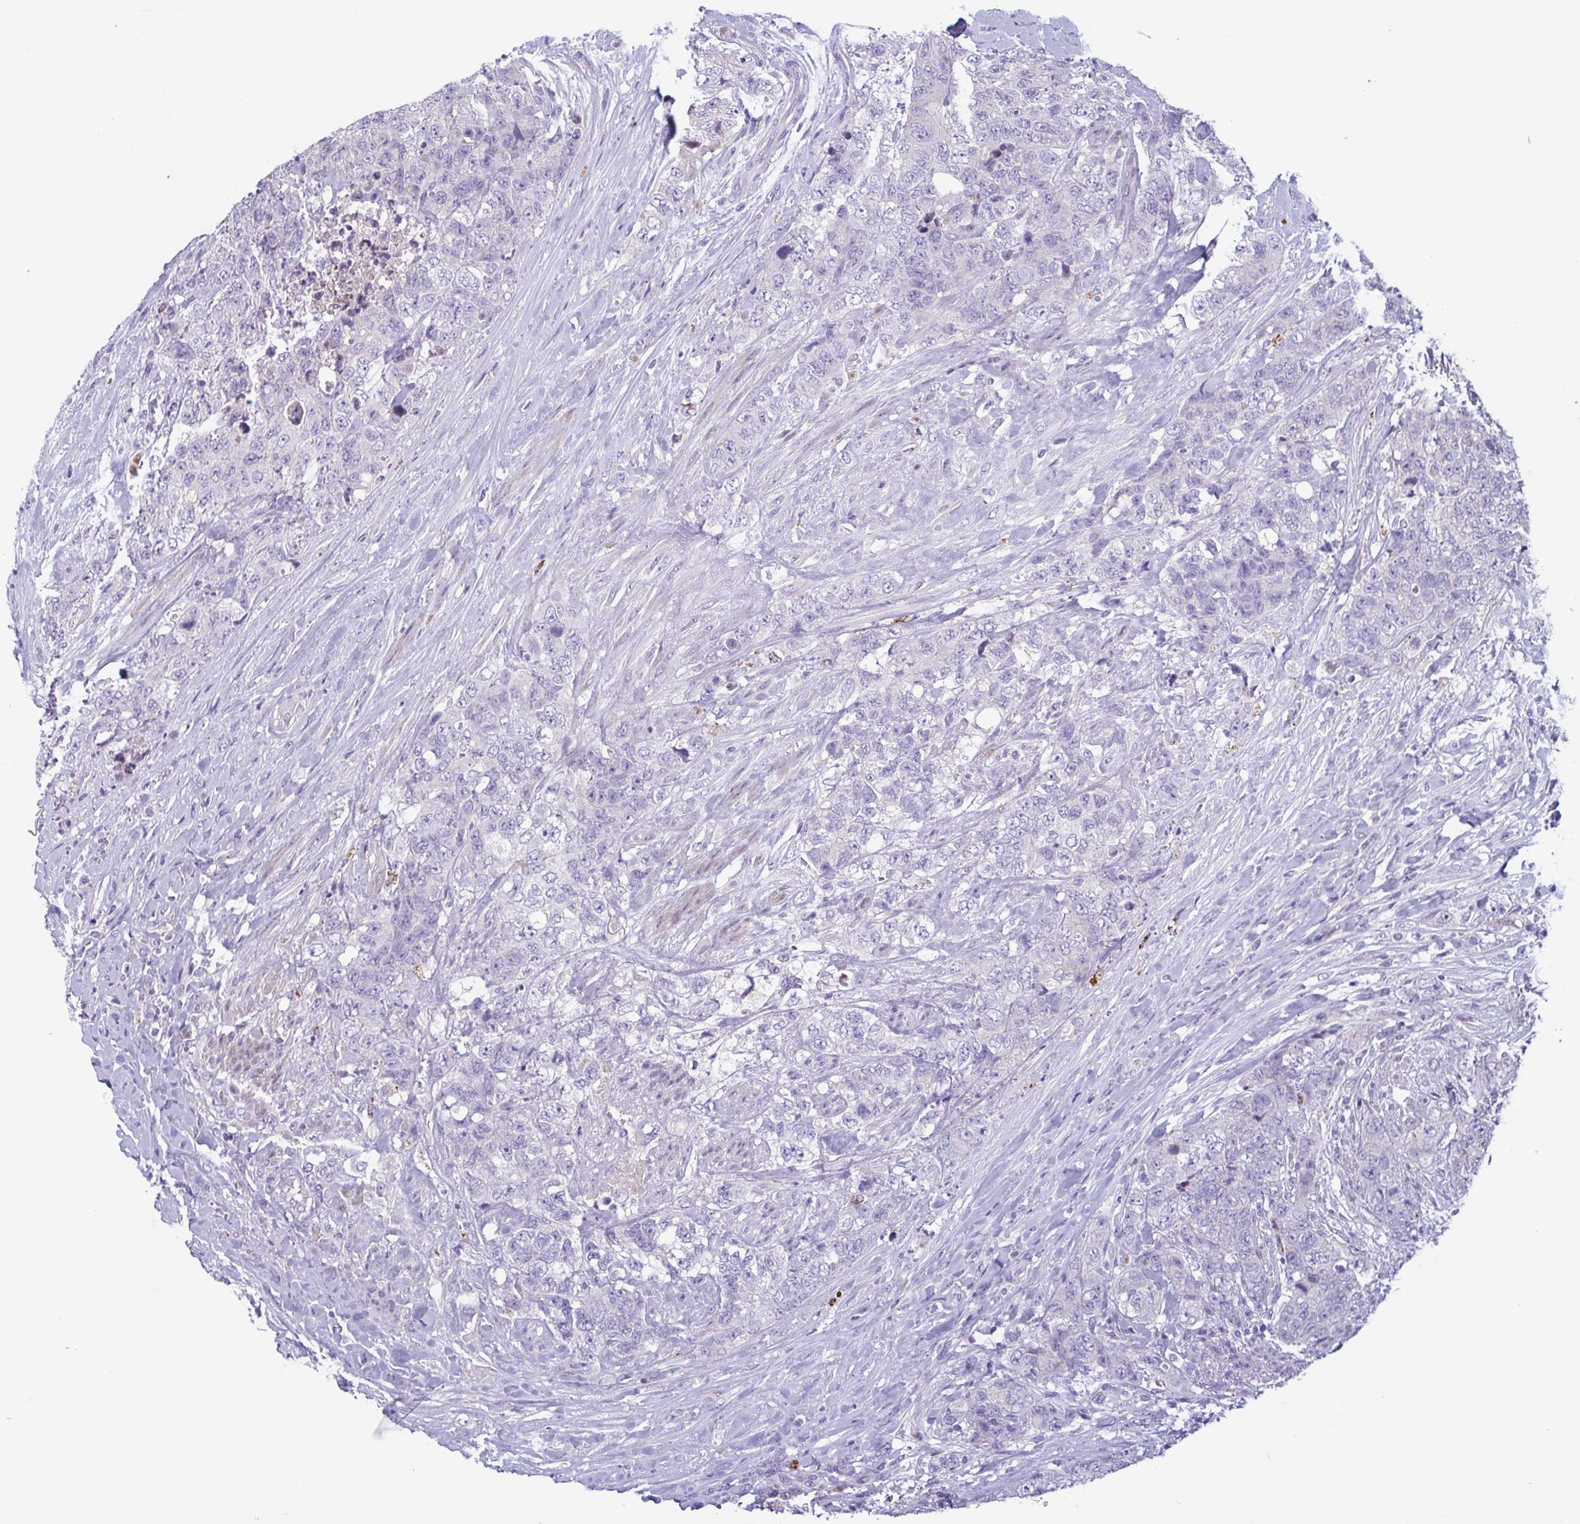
{"staining": {"intensity": "negative", "quantity": "none", "location": "none"}, "tissue": "urothelial cancer", "cell_type": "Tumor cells", "image_type": "cancer", "snomed": [{"axis": "morphology", "description": "Urothelial carcinoma, High grade"}, {"axis": "topography", "description": "Urinary bladder"}], "caption": "IHC photomicrograph of neoplastic tissue: urothelial carcinoma (high-grade) stained with DAB displays no significant protein expression in tumor cells.", "gene": "F13B", "patient": {"sex": "female", "age": 78}}